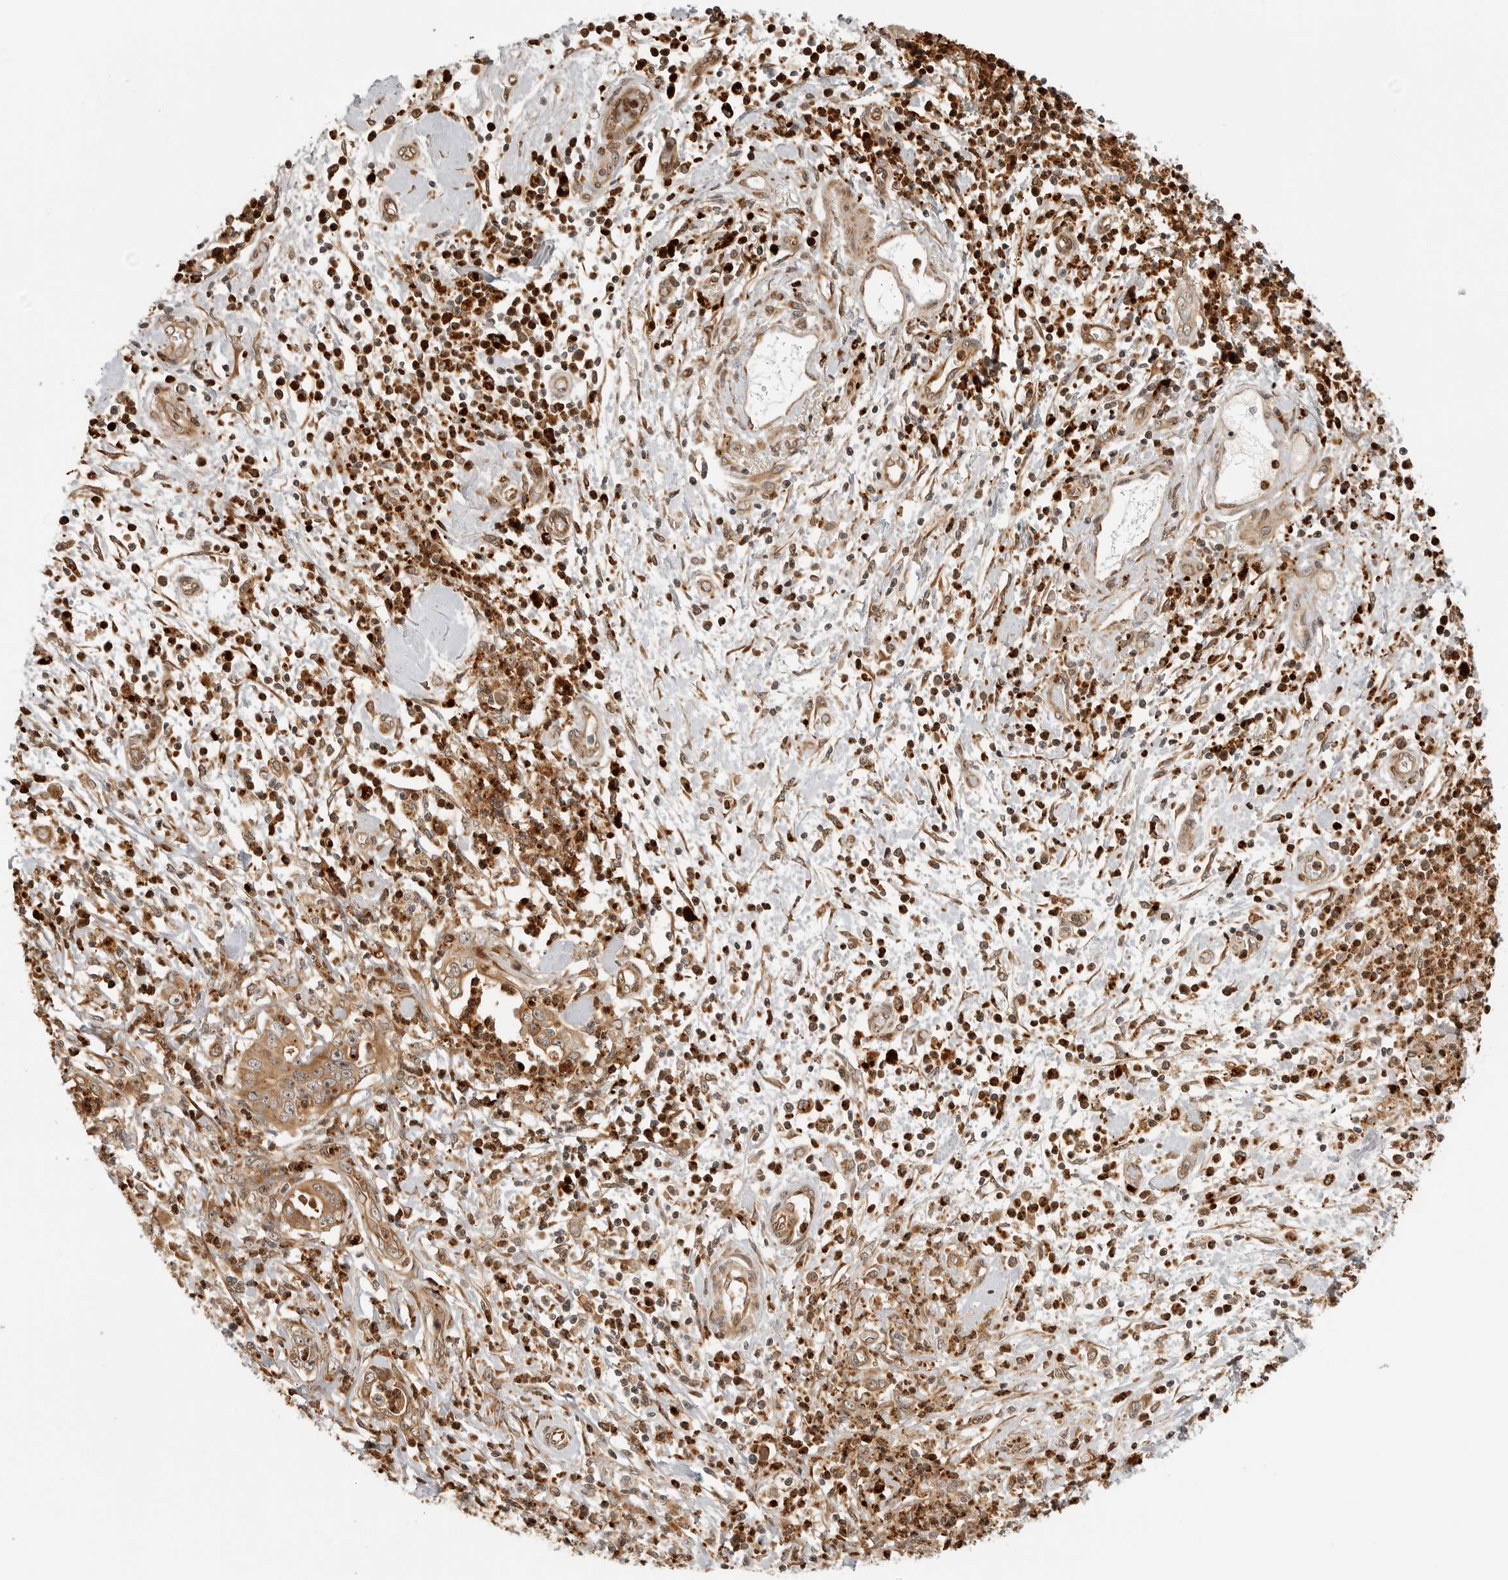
{"staining": {"intensity": "moderate", "quantity": ">75%", "location": "cytoplasmic/membranous"}, "tissue": "pancreatic cancer", "cell_type": "Tumor cells", "image_type": "cancer", "snomed": [{"axis": "morphology", "description": "Adenocarcinoma, NOS"}, {"axis": "topography", "description": "Pancreas"}], "caption": "Immunohistochemistry (DAB) staining of pancreatic cancer demonstrates moderate cytoplasmic/membranous protein positivity in approximately >75% of tumor cells.", "gene": "DSCC1", "patient": {"sex": "male", "age": 69}}